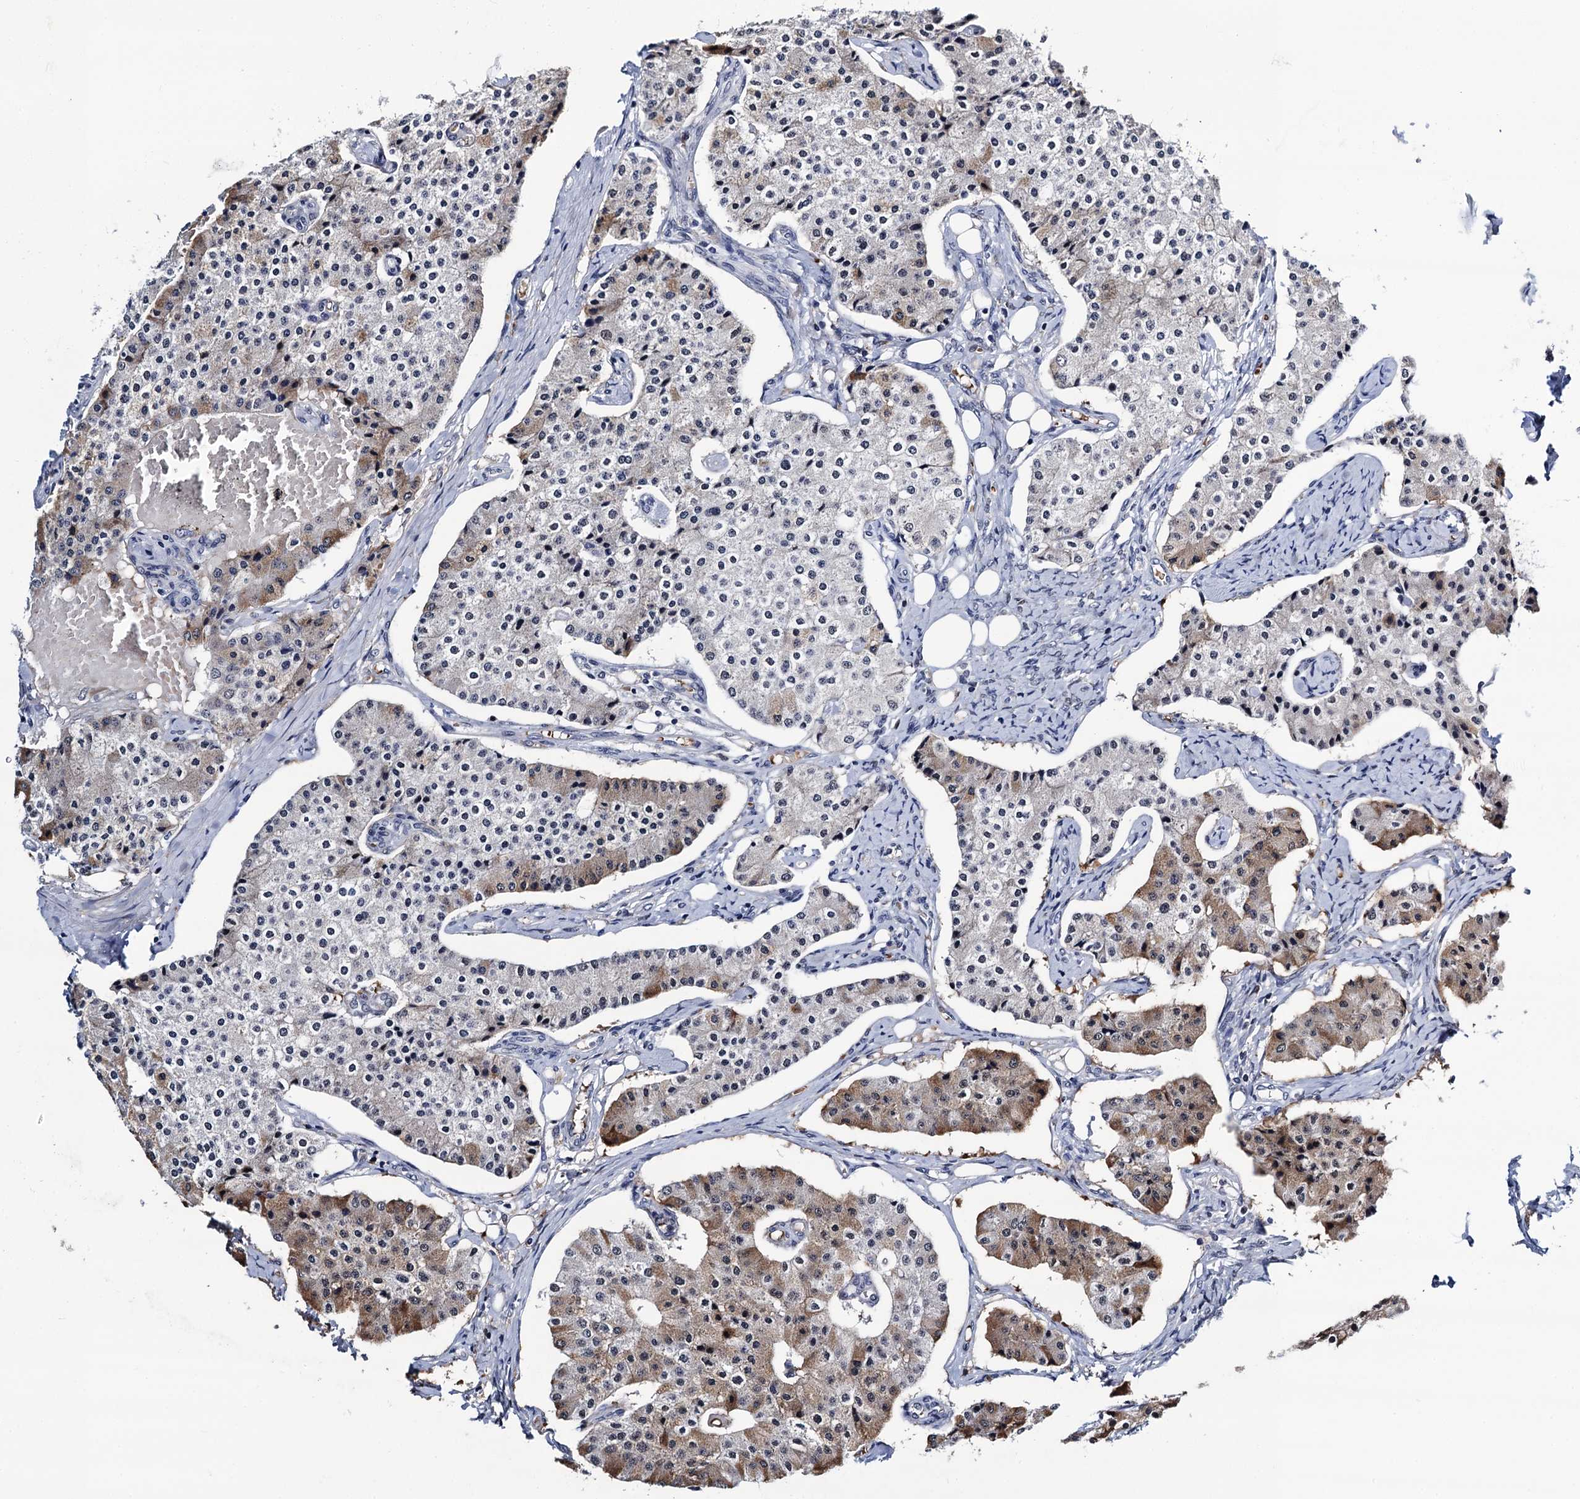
{"staining": {"intensity": "moderate", "quantity": "<25%", "location": "cytoplasmic/membranous"}, "tissue": "carcinoid", "cell_type": "Tumor cells", "image_type": "cancer", "snomed": [{"axis": "morphology", "description": "Carcinoid, malignant, NOS"}, {"axis": "topography", "description": "Colon"}], "caption": "Approximately <25% of tumor cells in human carcinoid (malignant) exhibit moderate cytoplasmic/membranous protein expression as visualized by brown immunohistochemical staining.", "gene": "SLC7A10", "patient": {"sex": "female", "age": 52}}